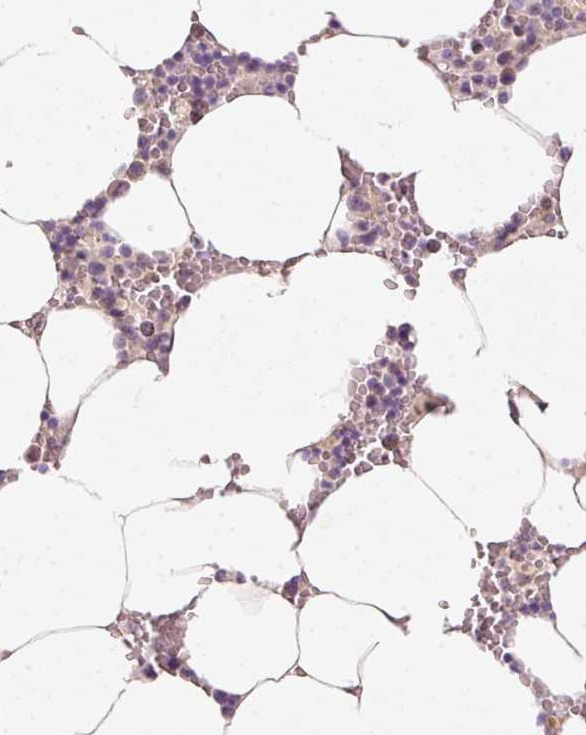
{"staining": {"intensity": "negative", "quantity": "none", "location": "none"}, "tissue": "bone marrow", "cell_type": "Hematopoietic cells", "image_type": "normal", "snomed": [{"axis": "morphology", "description": "Normal tissue, NOS"}, {"axis": "topography", "description": "Bone marrow"}], "caption": "A high-resolution micrograph shows immunohistochemistry (IHC) staining of normal bone marrow, which displays no significant positivity in hematopoietic cells.", "gene": "RGL2", "patient": {"sex": "male", "age": 70}}